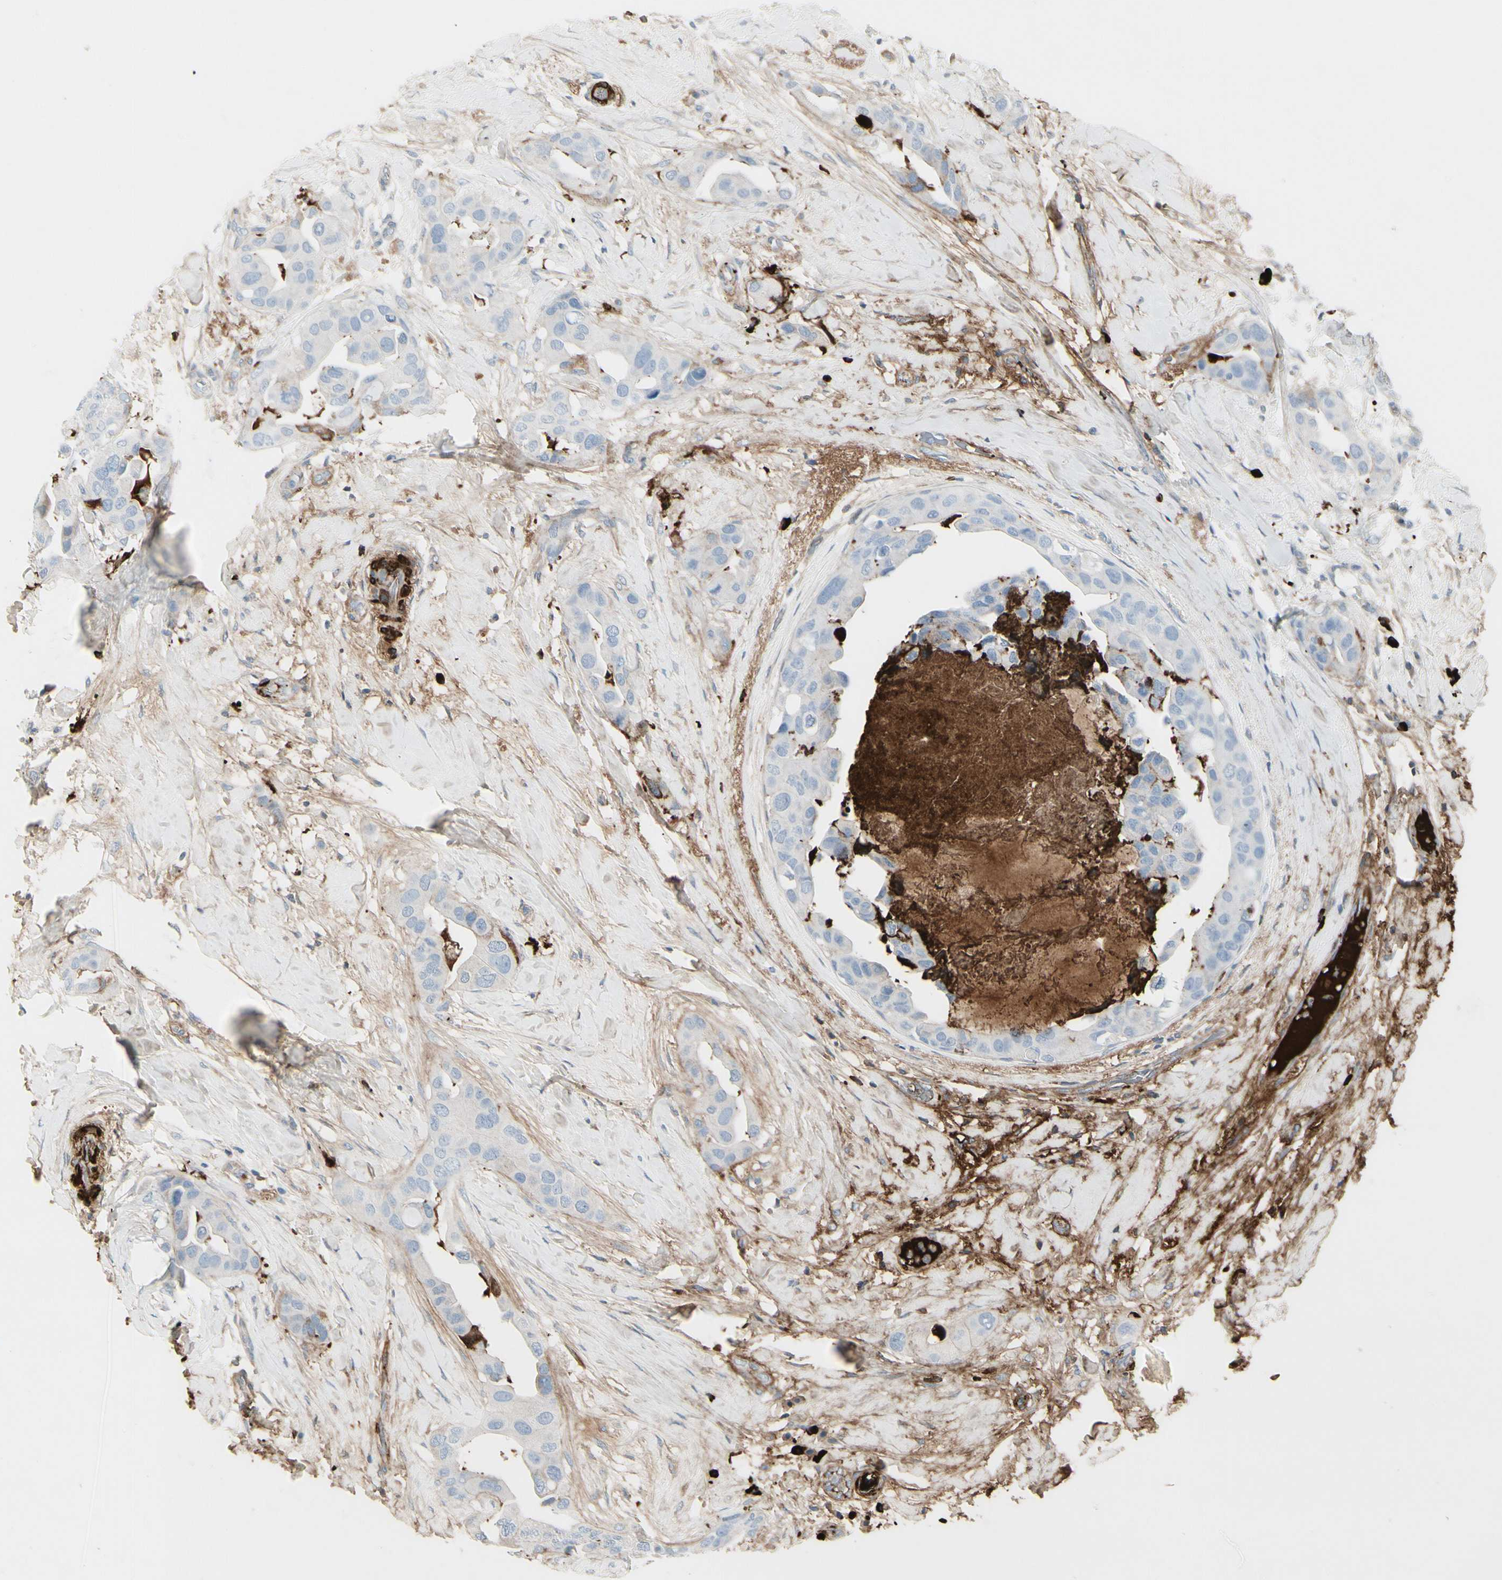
{"staining": {"intensity": "negative", "quantity": "none", "location": "none"}, "tissue": "breast cancer", "cell_type": "Tumor cells", "image_type": "cancer", "snomed": [{"axis": "morphology", "description": "Duct carcinoma"}, {"axis": "topography", "description": "Breast"}], "caption": "This is an IHC photomicrograph of breast cancer (infiltrating ductal carcinoma). There is no positivity in tumor cells.", "gene": "IGHG1", "patient": {"sex": "female", "age": 40}}